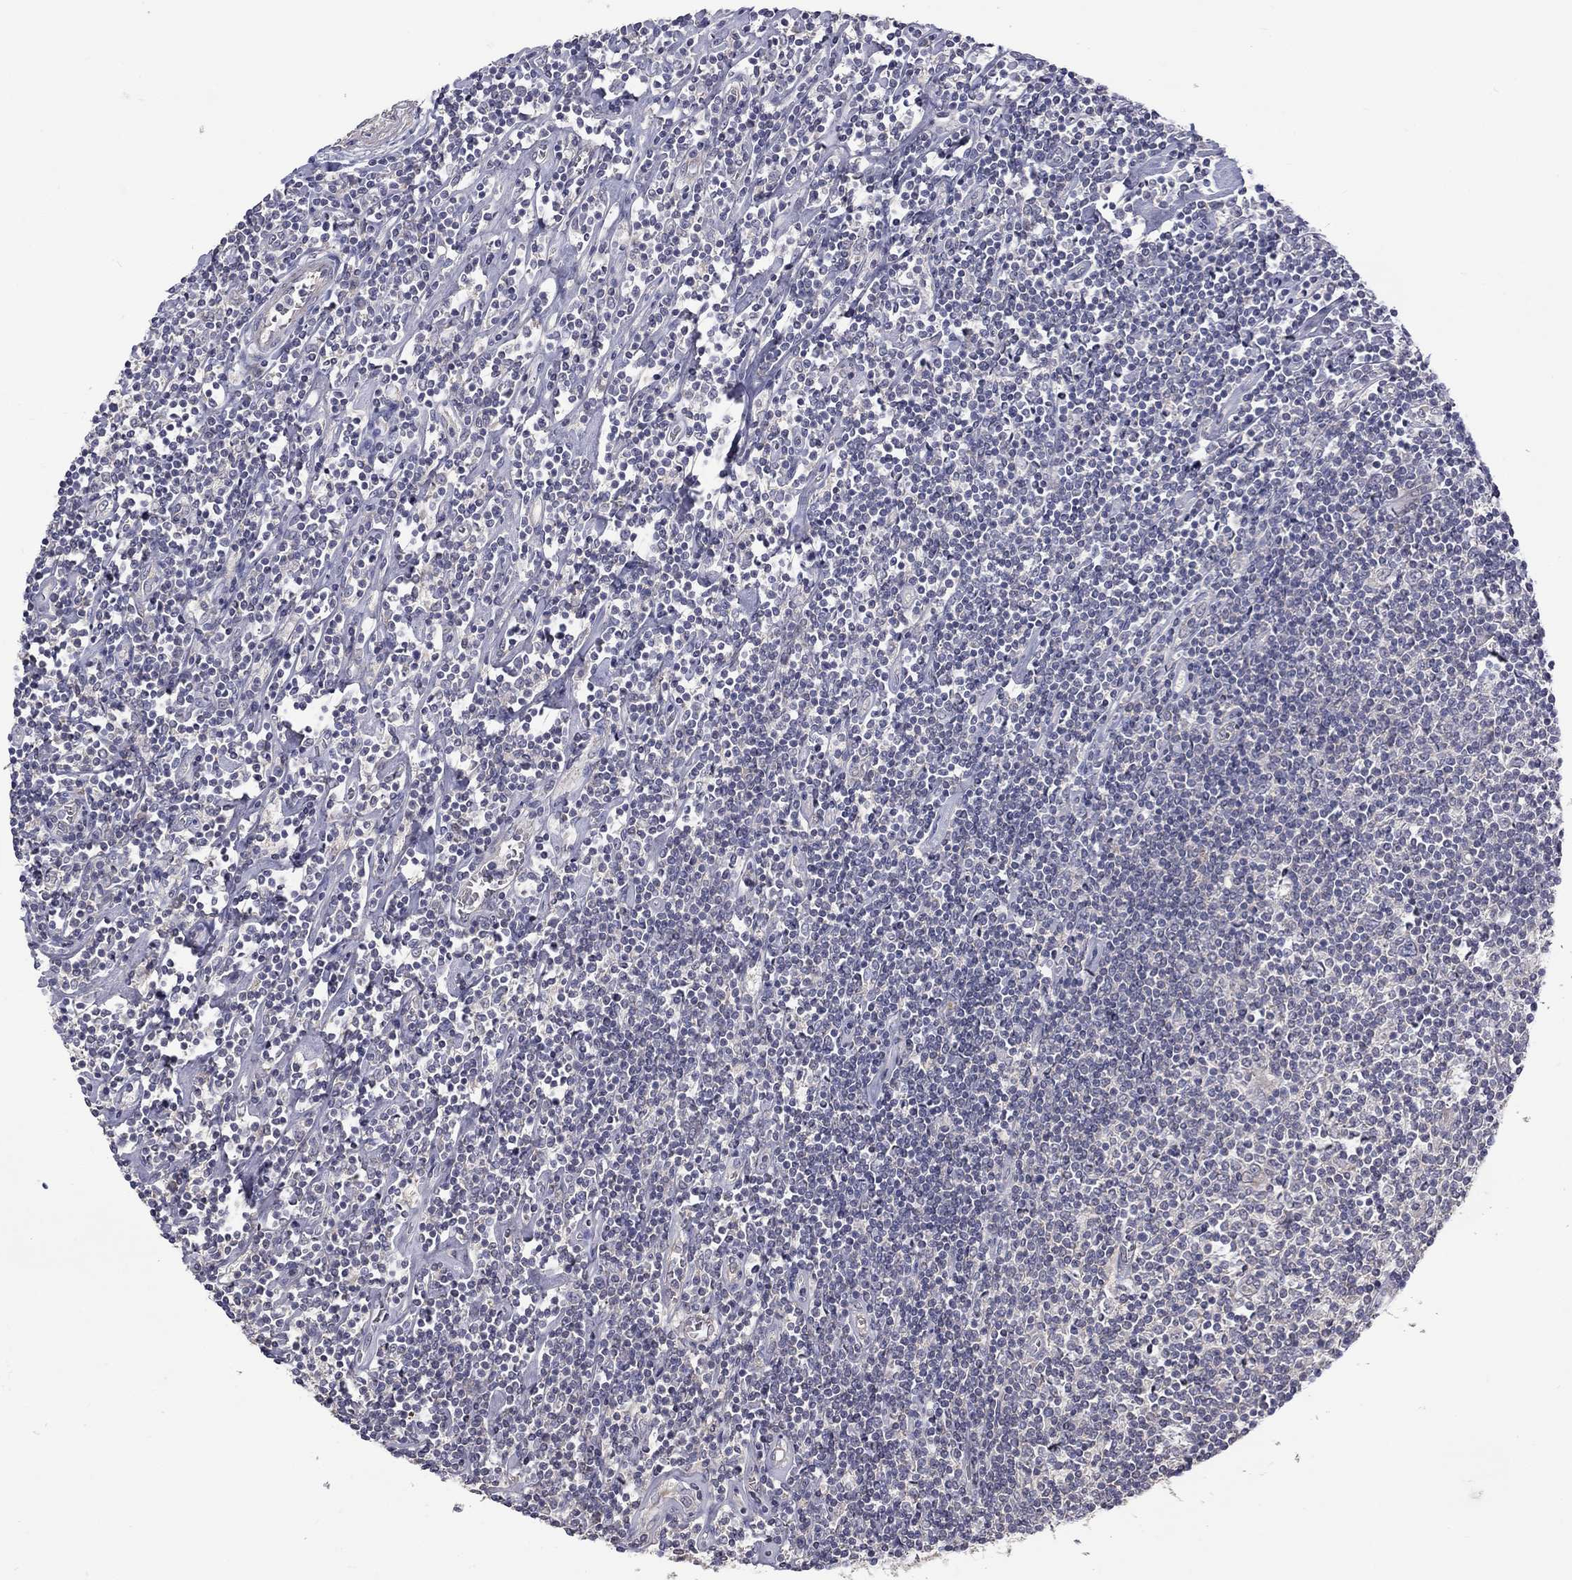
{"staining": {"intensity": "negative", "quantity": "none", "location": "none"}, "tissue": "lymphoma", "cell_type": "Tumor cells", "image_type": "cancer", "snomed": [{"axis": "morphology", "description": "Hodgkin's disease, NOS"}, {"axis": "topography", "description": "Lymph node"}], "caption": "An immunohistochemistry image of lymphoma is shown. There is no staining in tumor cells of lymphoma. The staining was performed using DAB to visualize the protein expression in brown, while the nuclei were stained in blue with hematoxylin (Magnification: 20x).", "gene": "SLC39A14", "patient": {"sex": "male", "age": 40}}